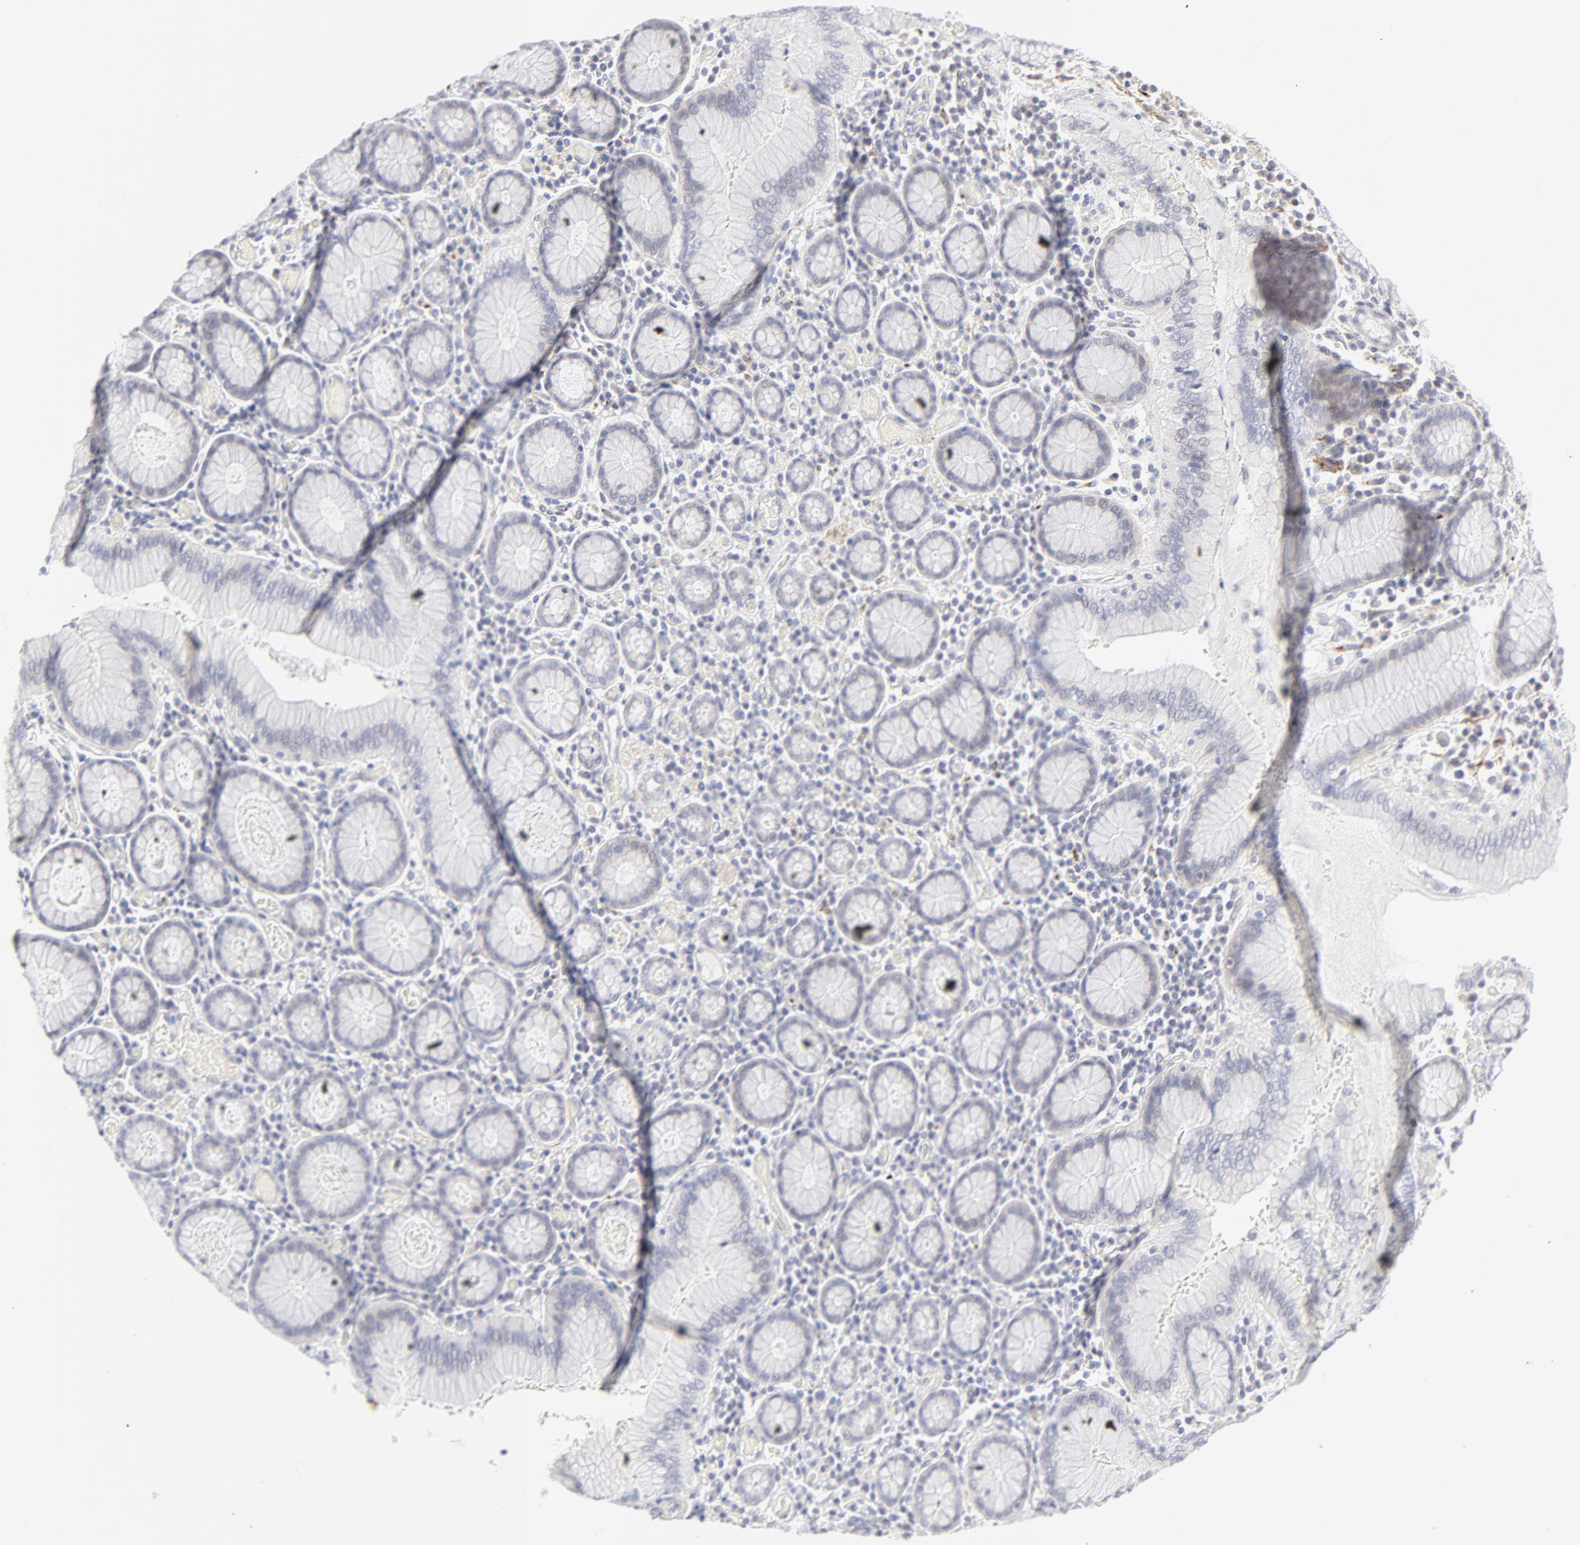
{"staining": {"intensity": "negative", "quantity": "none", "location": "none"}, "tissue": "stomach cancer", "cell_type": "Tumor cells", "image_type": "cancer", "snomed": [{"axis": "morphology", "description": "Adenocarcinoma, NOS"}, {"axis": "topography", "description": "Stomach, lower"}], "caption": "DAB (3,3'-diaminobenzidine) immunohistochemical staining of human stomach cancer displays no significant staining in tumor cells.", "gene": "NPNT", "patient": {"sex": "male", "age": 88}}